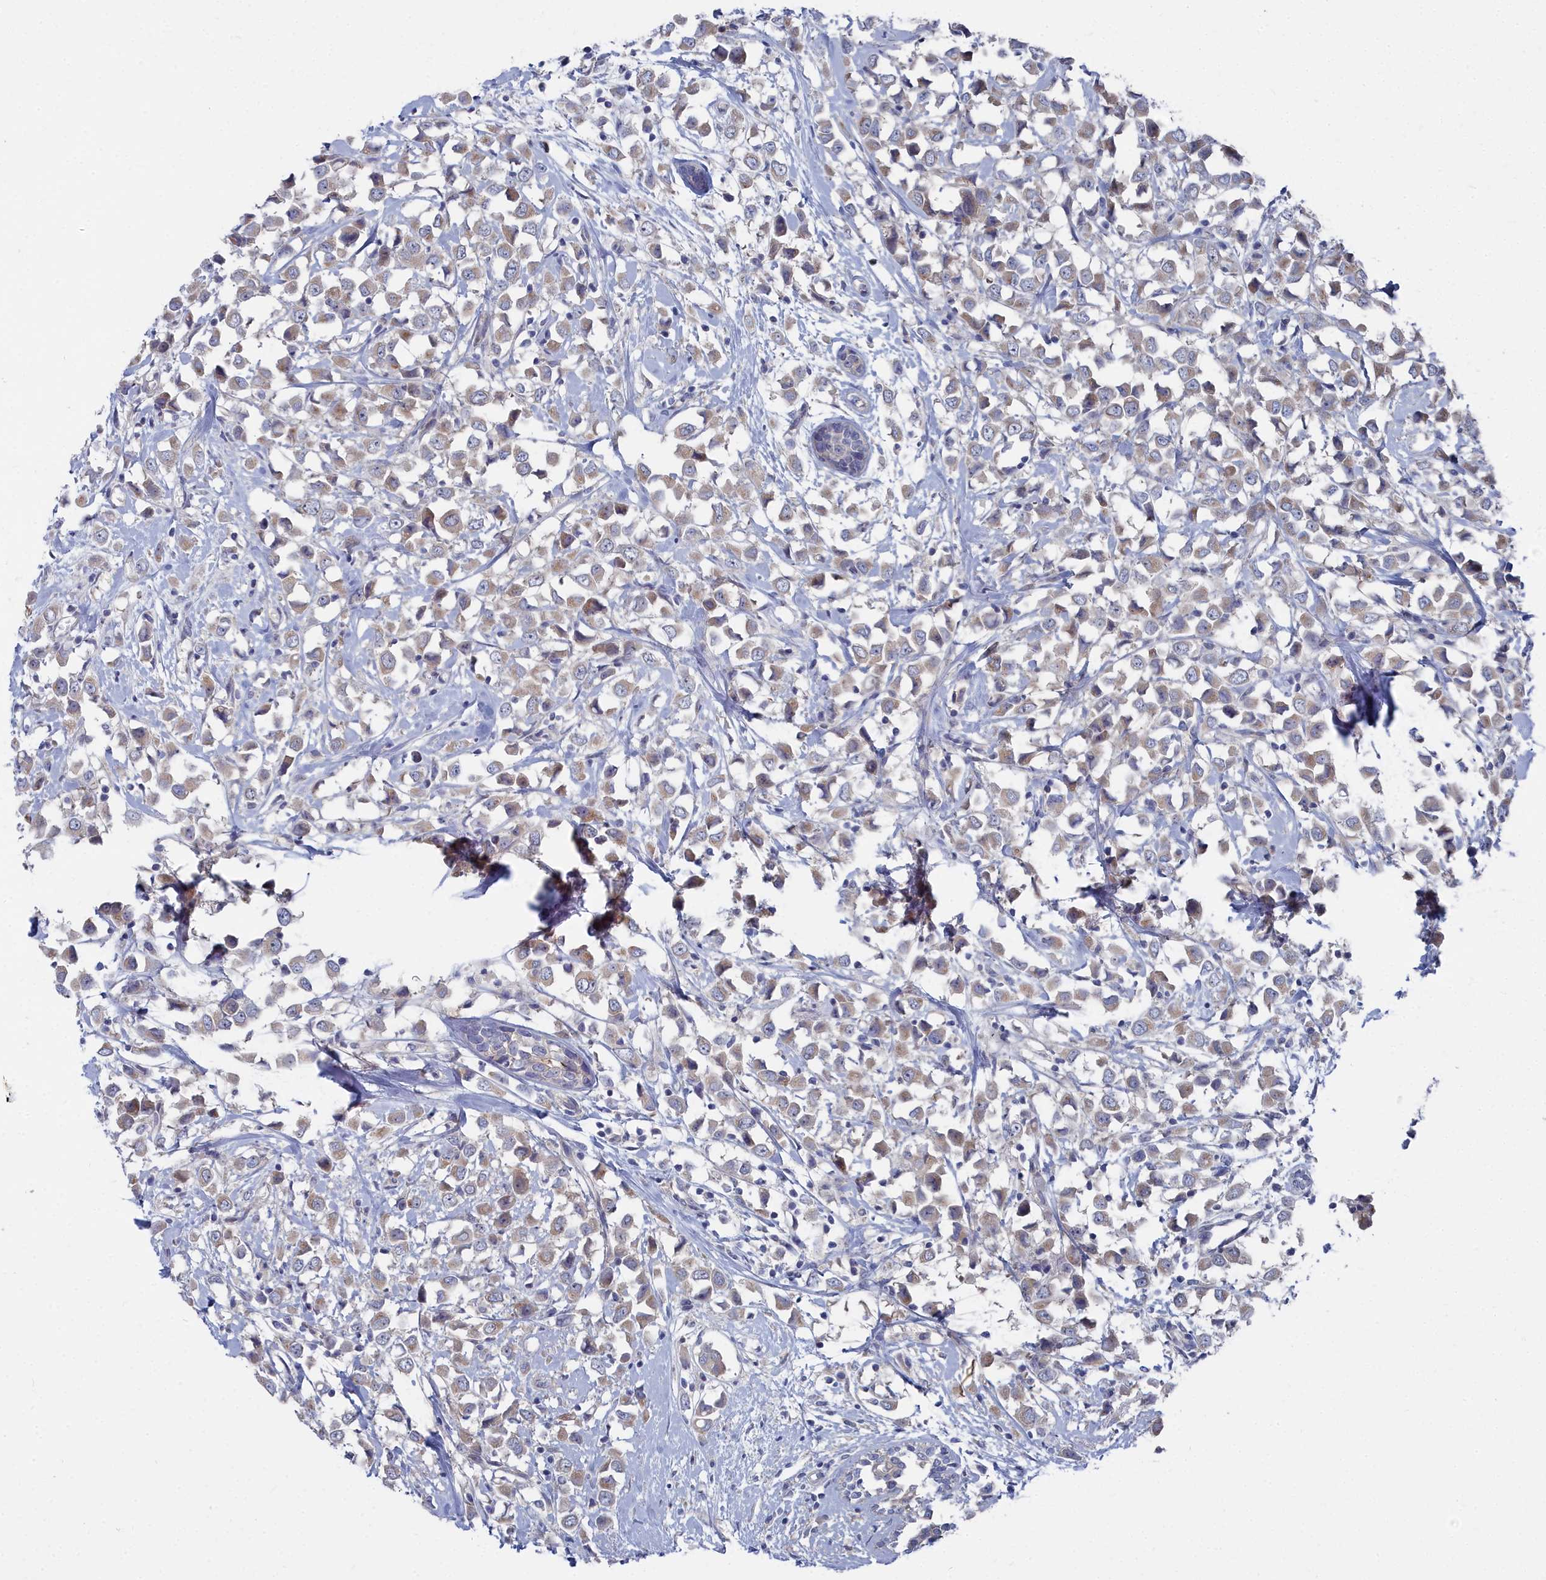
{"staining": {"intensity": "weak", "quantity": ">75%", "location": "cytoplasmic/membranous"}, "tissue": "breast cancer", "cell_type": "Tumor cells", "image_type": "cancer", "snomed": [{"axis": "morphology", "description": "Duct carcinoma"}, {"axis": "topography", "description": "Breast"}], "caption": "Approximately >75% of tumor cells in breast cancer (invasive ductal carcinoma) show weak cytoplasmic/membranous protein staining as visualized by brown immunohistochemical staining.", "gene": "CCDC149", "patient": {"sex": "female", "age": 61}}